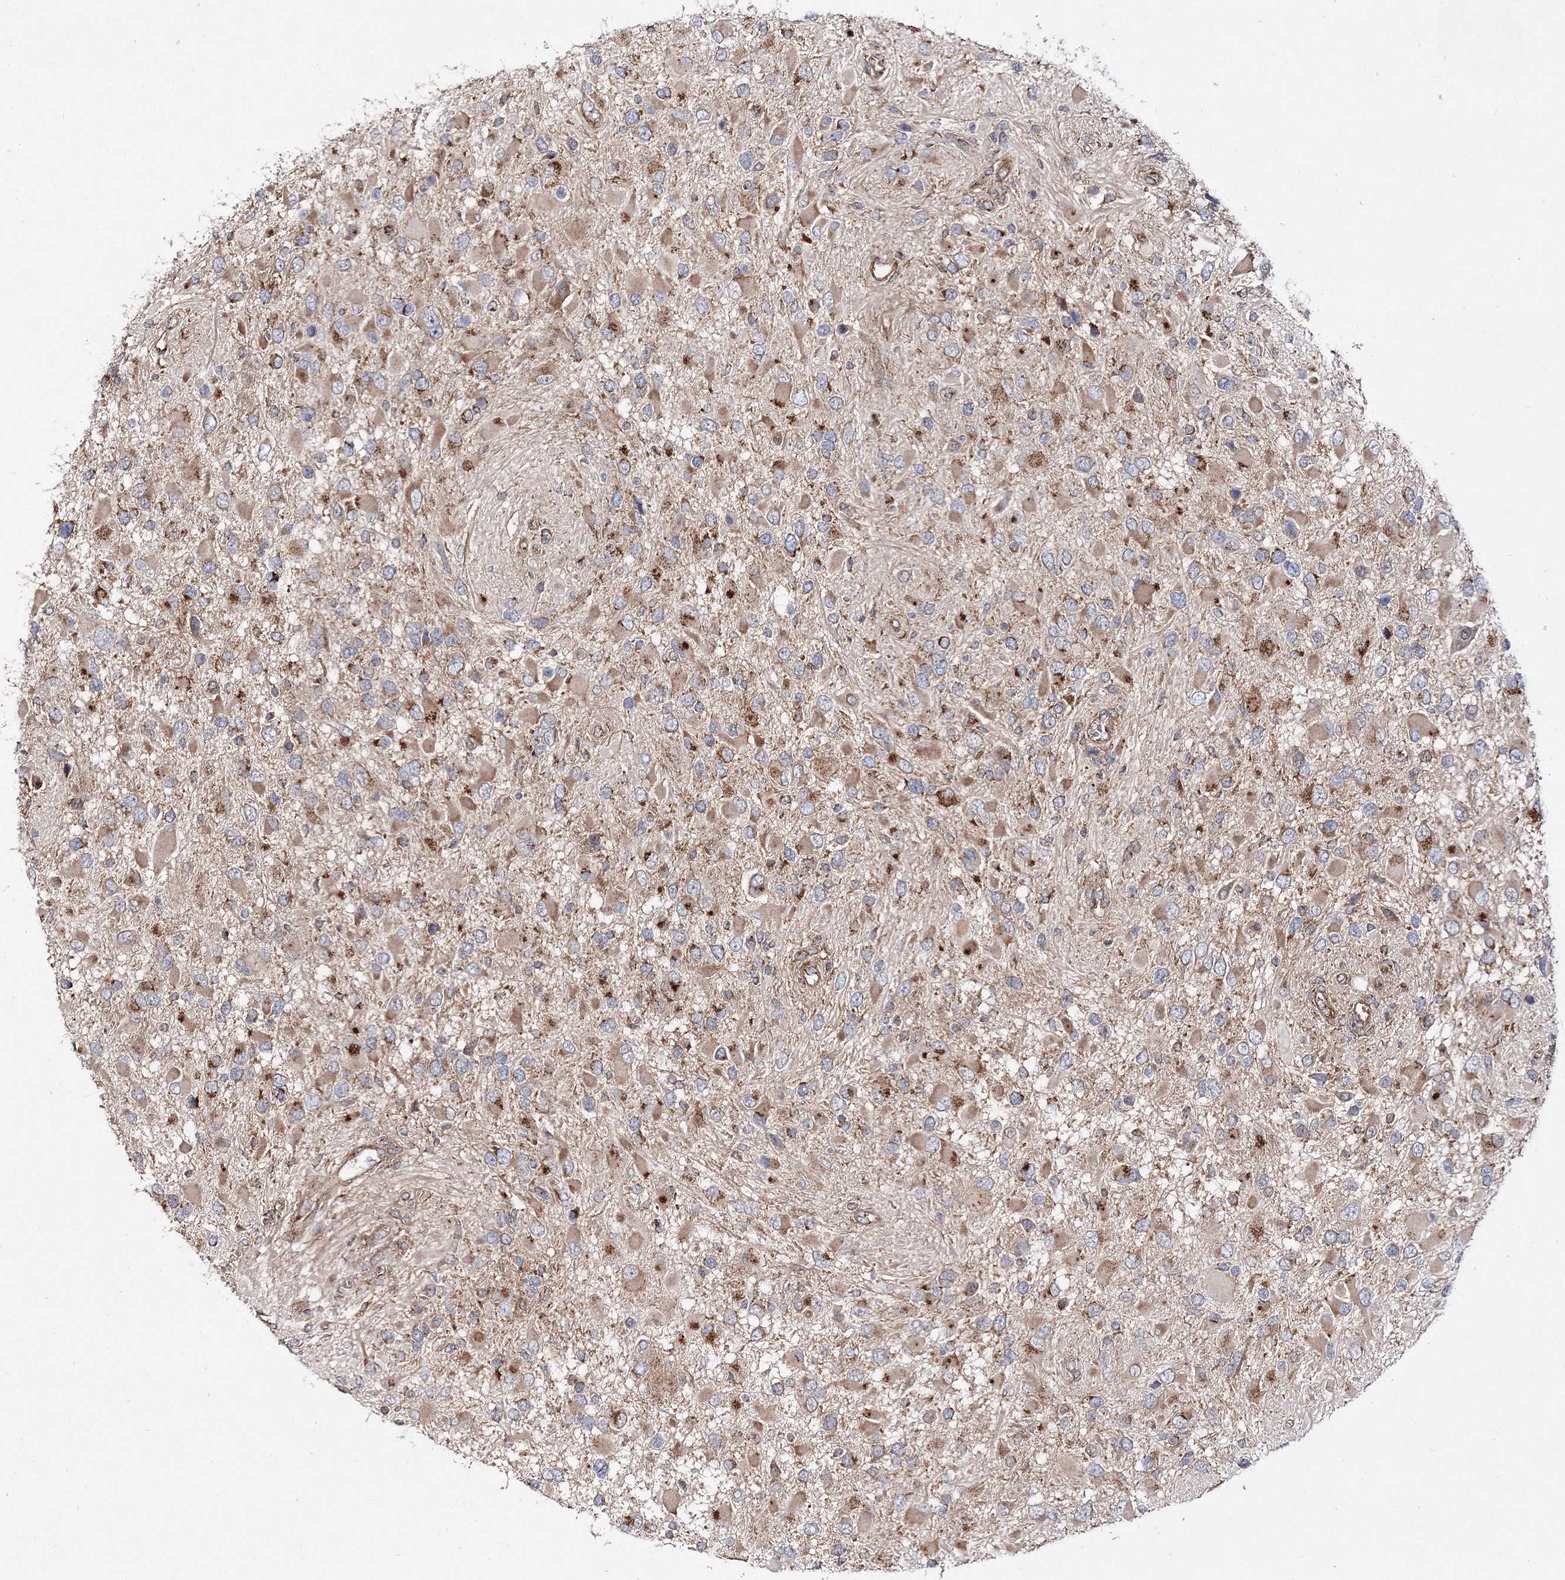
{"staining": {"intensity": "negative", "quantity": "none", "location": "none"}, "tissue": "glioma", "cell_type": "Tumor cells", "image_type": "cancer", "snomed": [{"axis": "morphology", "description": "Glioma, malignant, High grade"}, {"axis": "topography", "description": "Brain"}], "caption": "IHC of malignant glioma (high-grade) exhibits no expression in tumor cells. (DAB (3,3'-diaminobenzidine) immunohistochemistry visualized using brightfield microscopy, high magnification).", "gene": "DNAJC13", "patient": {"sex": "male", "age": 53}}